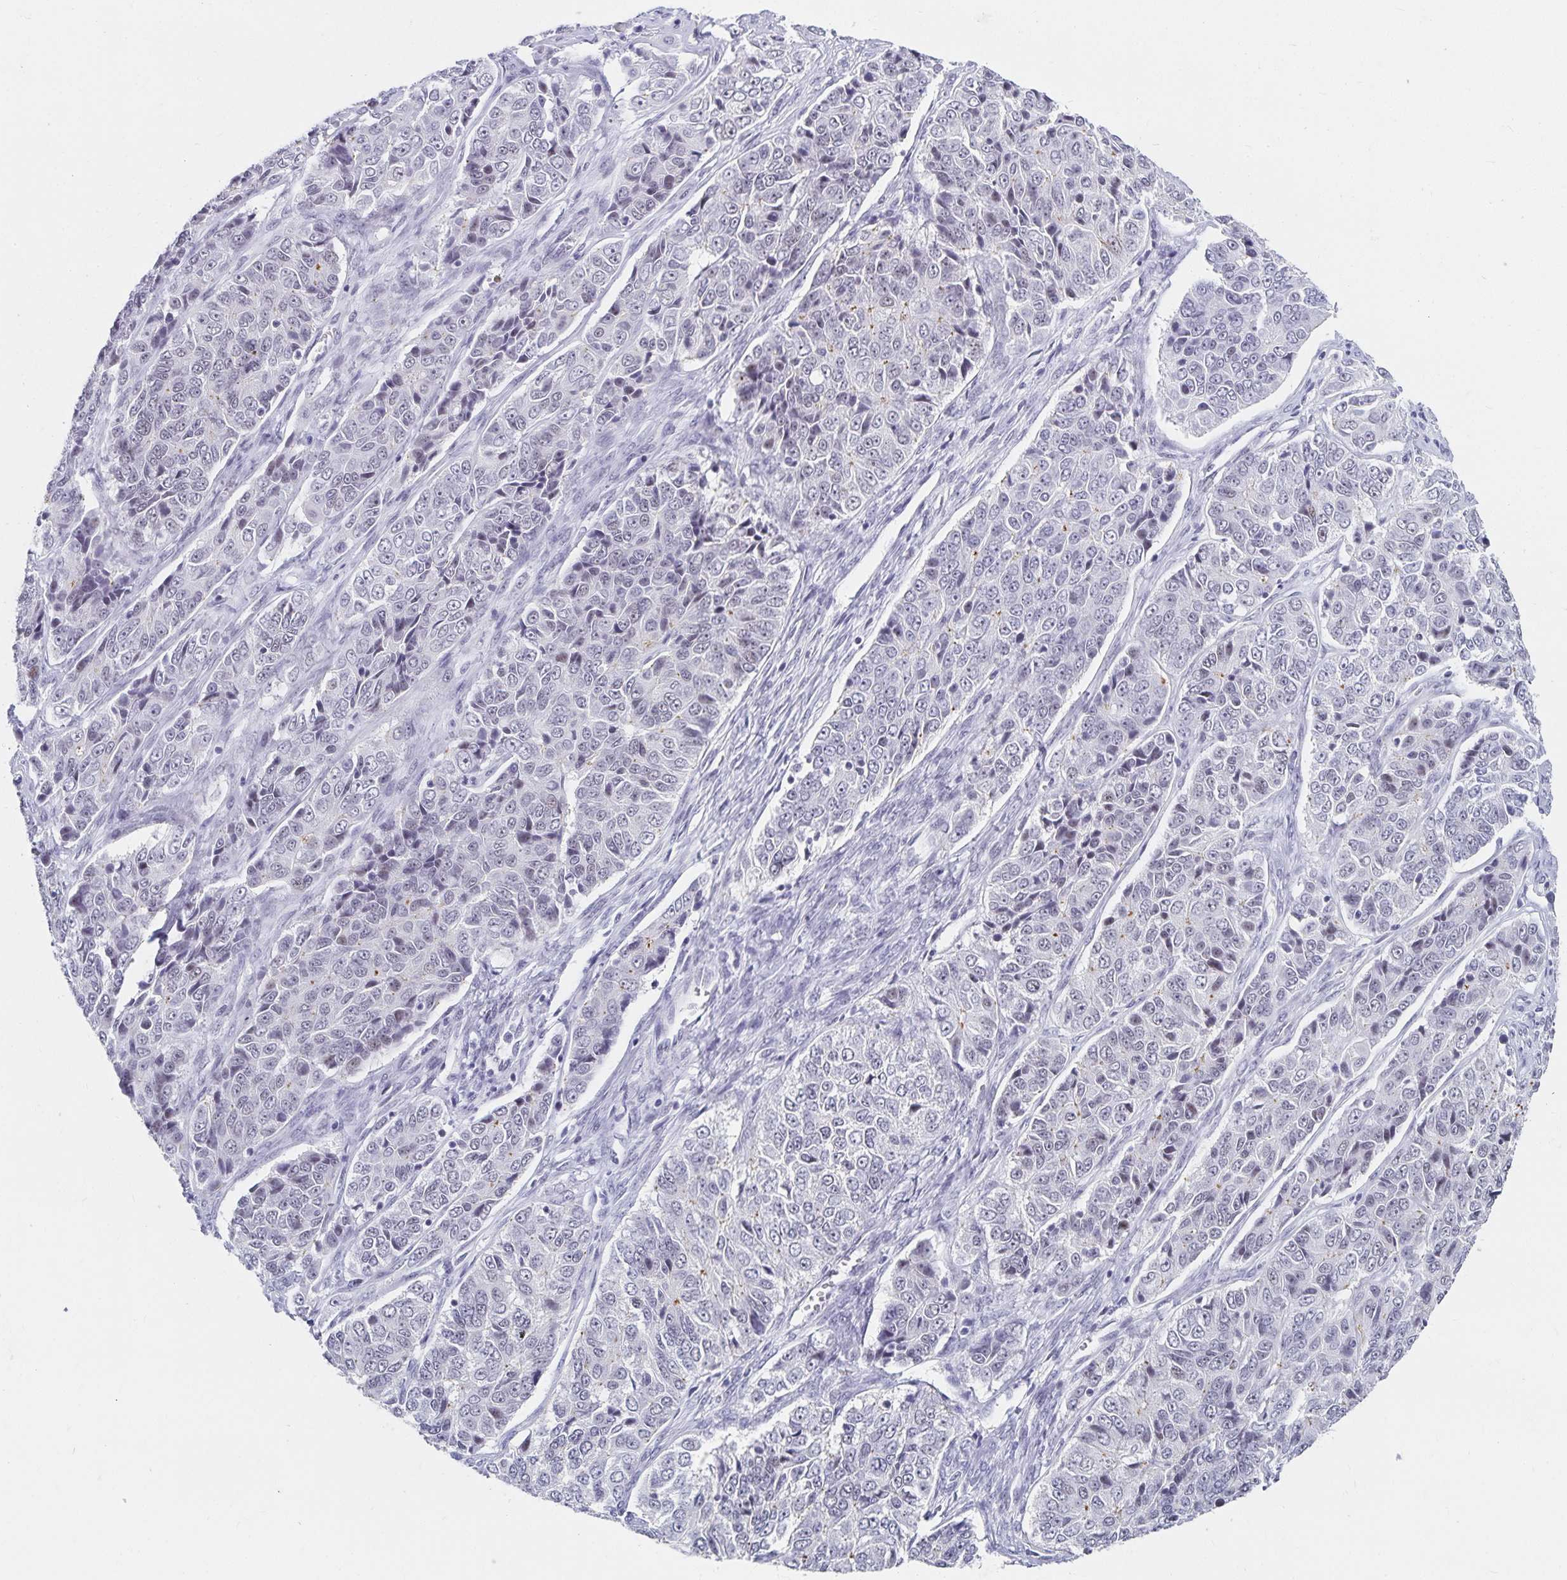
{"staining": {"intensity": "negative", "quantity": "none", "location": "none"}, "tissue": "ovarian cancer", "cell_type": "Tumor cells", "image_type": "cancer", "snomed": [{"axis": "morphology", "description": "Carcinoma, endometroid"}, {"axis": "topography", "description": "Ovary"}], "caption": "Ovarian endometroid carcinoma stained for a protein using immunohistochemistry reveals no staining tumor cells.", "gene": "C20orf85", "patient": {"sex": "female", "age": 51}}